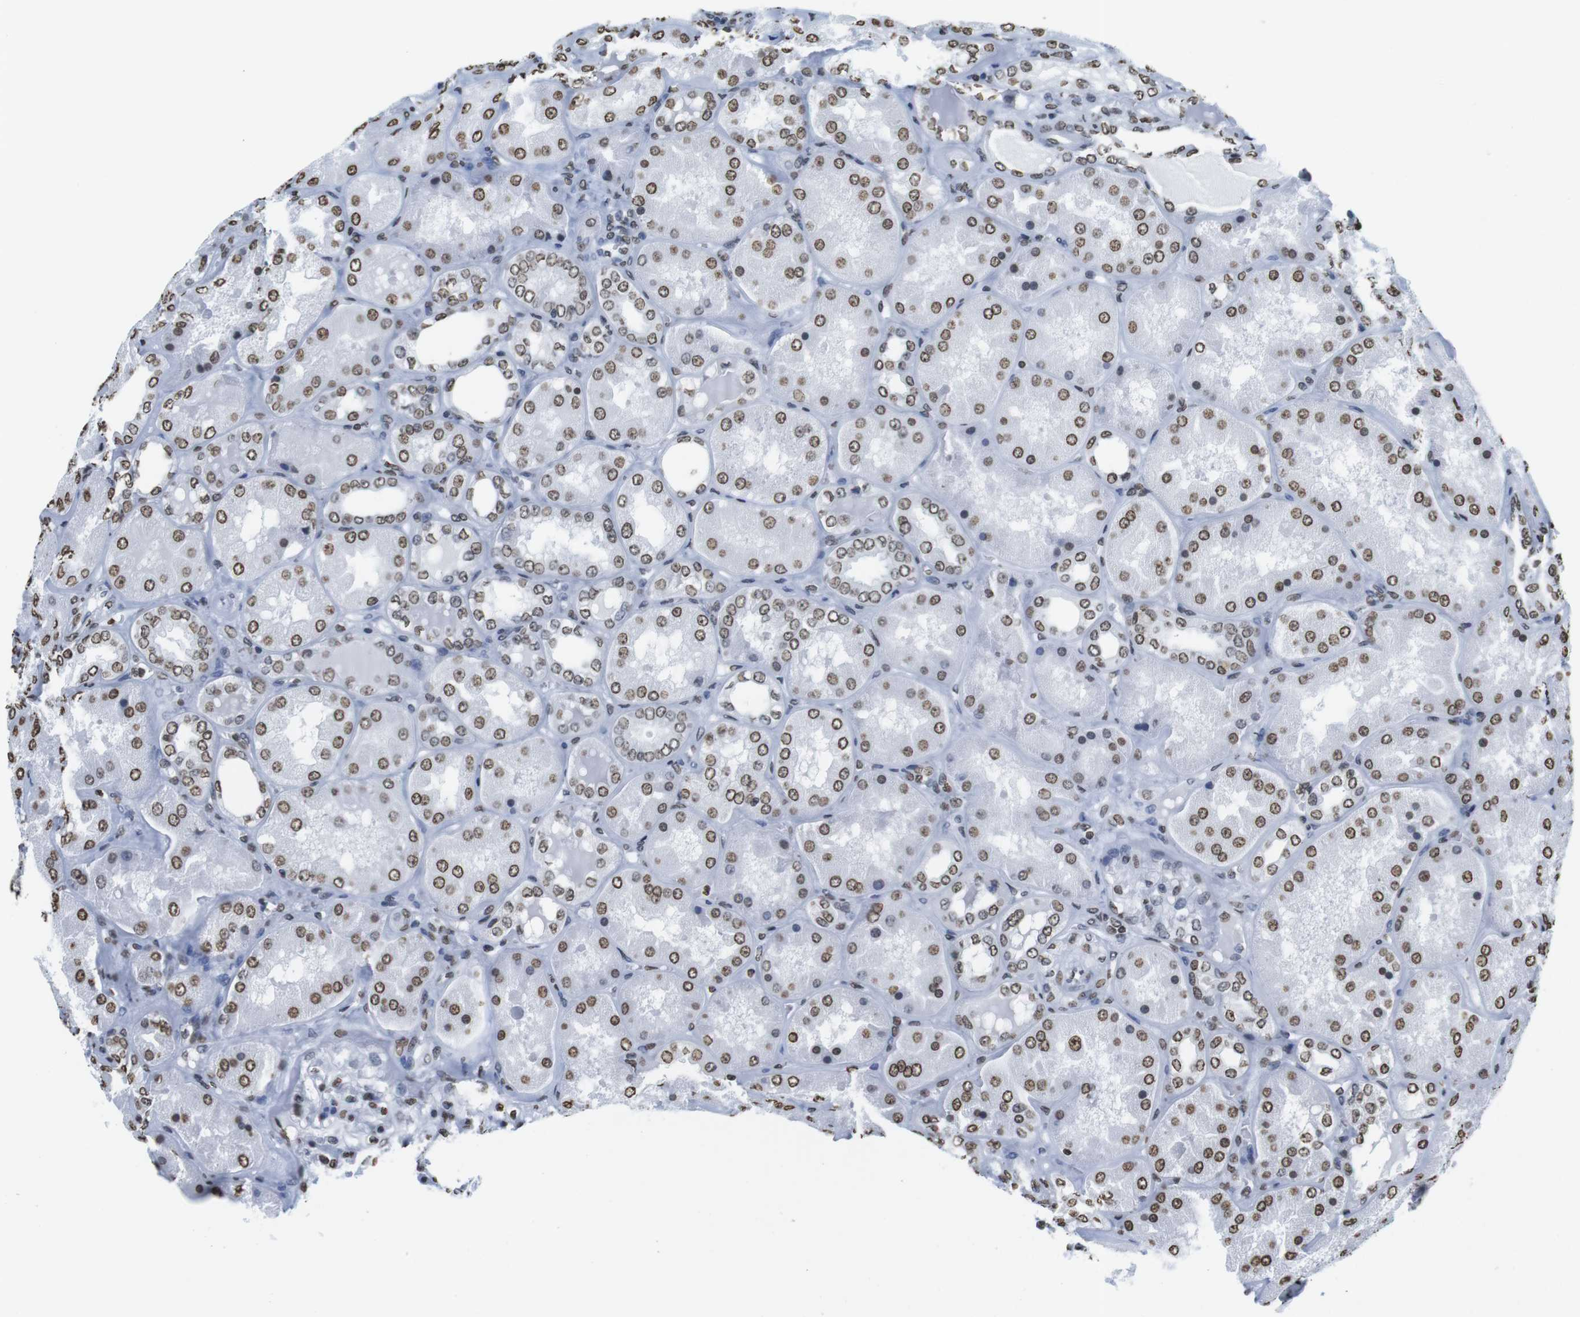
{"staining": {"intensity": "moderate", "quantity": "25%-75%", "location": "nuclear"}, "tissue": "kidney", "cell_type": "Cells in glomeruli", "image_type": "normal", "snomed": [{"axis": "morphology", "description": "Normal tissue, NOS"}, {"axis": "topography", "description": "Kidney"}], "caption": "This is a micrograph of immunohistochemistry (IHC) staining of unremarkable kidney, which shows moderate positivity in the nuclear of cells in glomeruli.", "gene": "BSX", "patient": {"sex": "female", "age": 56}}